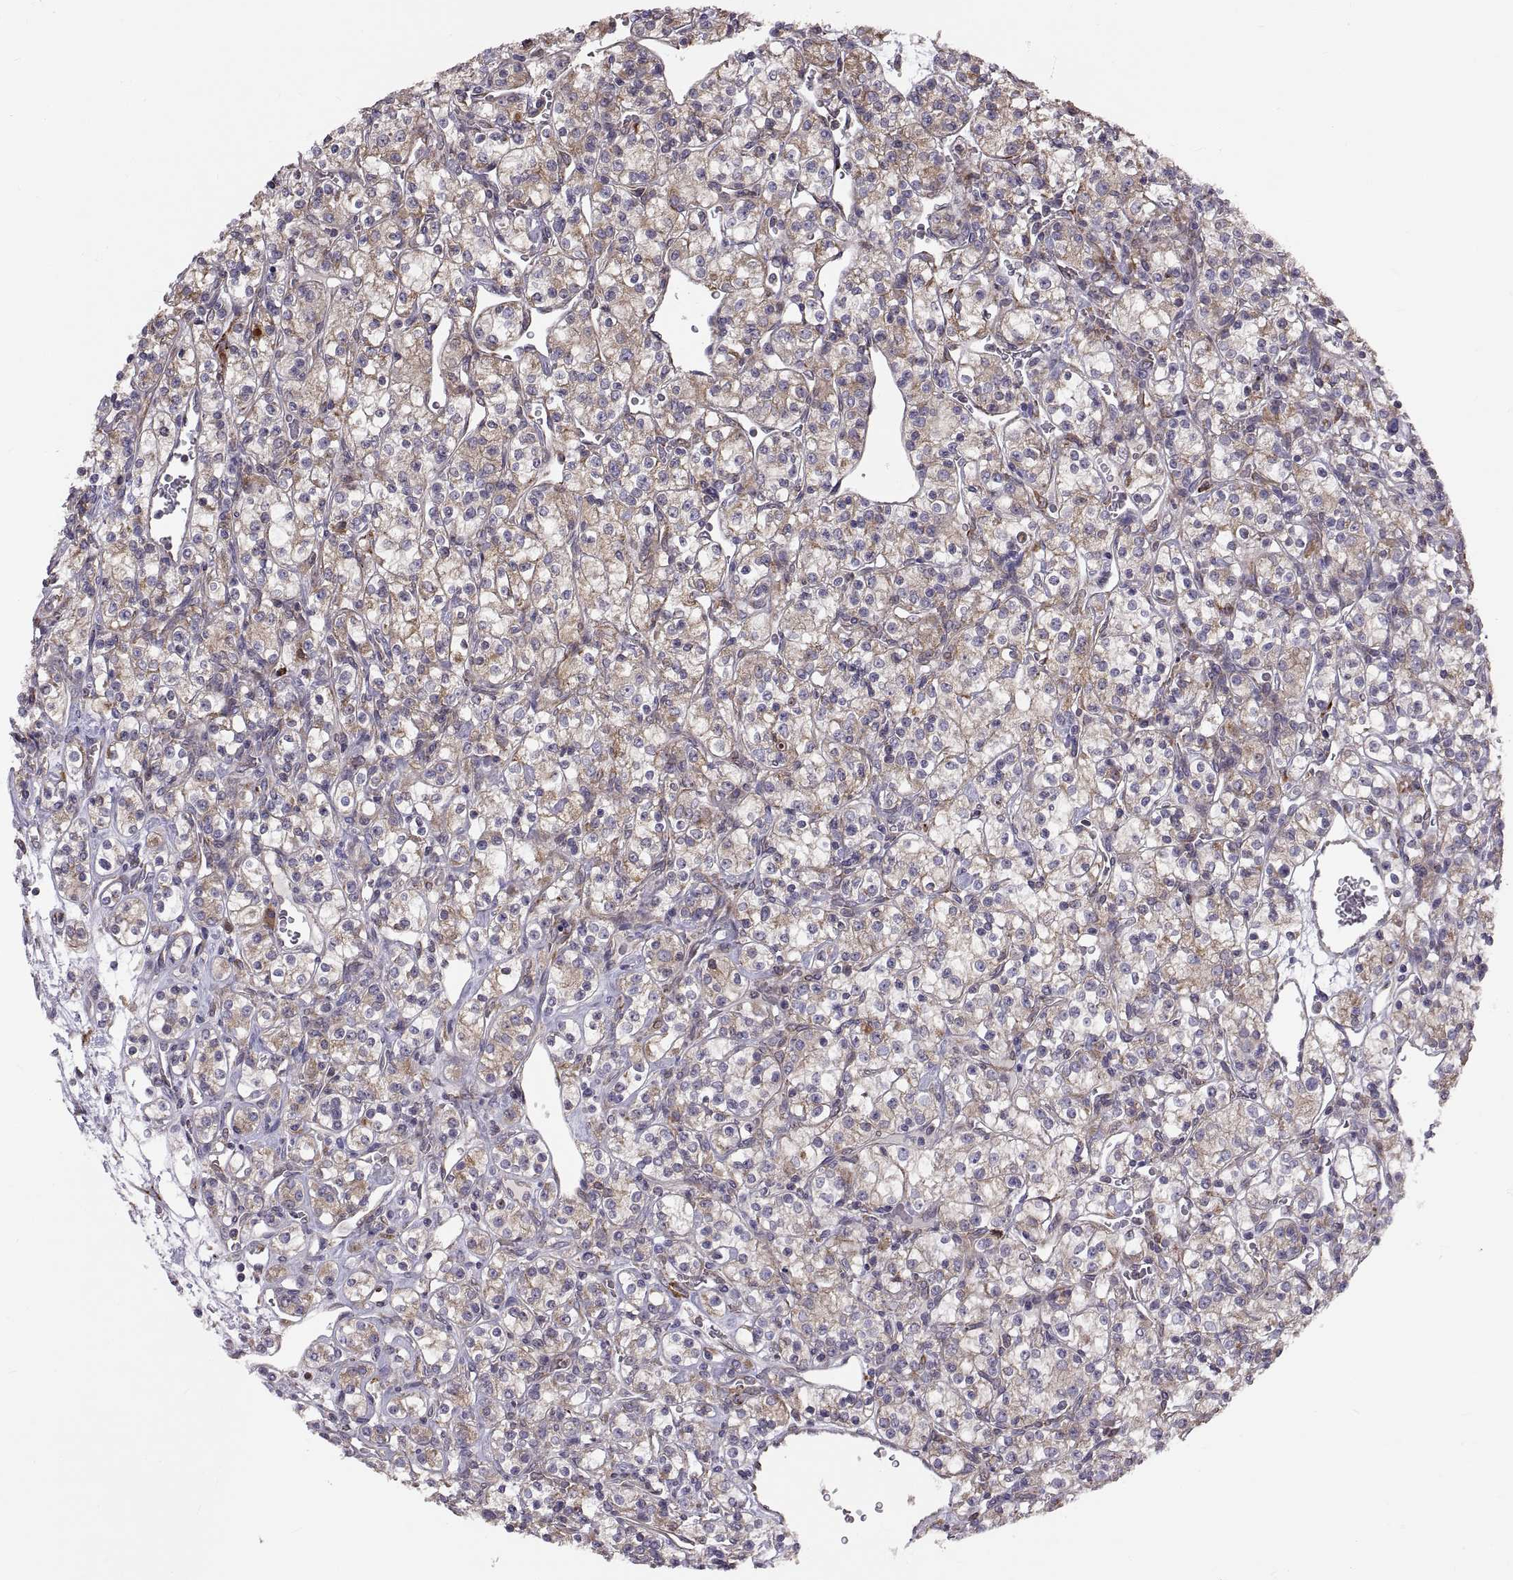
{"staining": {"intensity": "moderate", "quantity": ">75%", "location": "cytoplasmic/membranous"}, "tissue": "renal cancer", "cell_type": "Tumor cells", "image_type": "cancer", "snomed": [{"axis": "morphology", "description": "Adenocarcinoma, NOS"}, {"axis": "topography", "description": "Kidney"}], "caption": "Adenocarcinoma (renal) tissue demonstrates moderate cytoplasmic/membranous expression in about >75% of tumor cells, visualized by immunohistochemistry.", "gene": "PLEKHB2", "patient": {"sex": "male", "age": 77}}